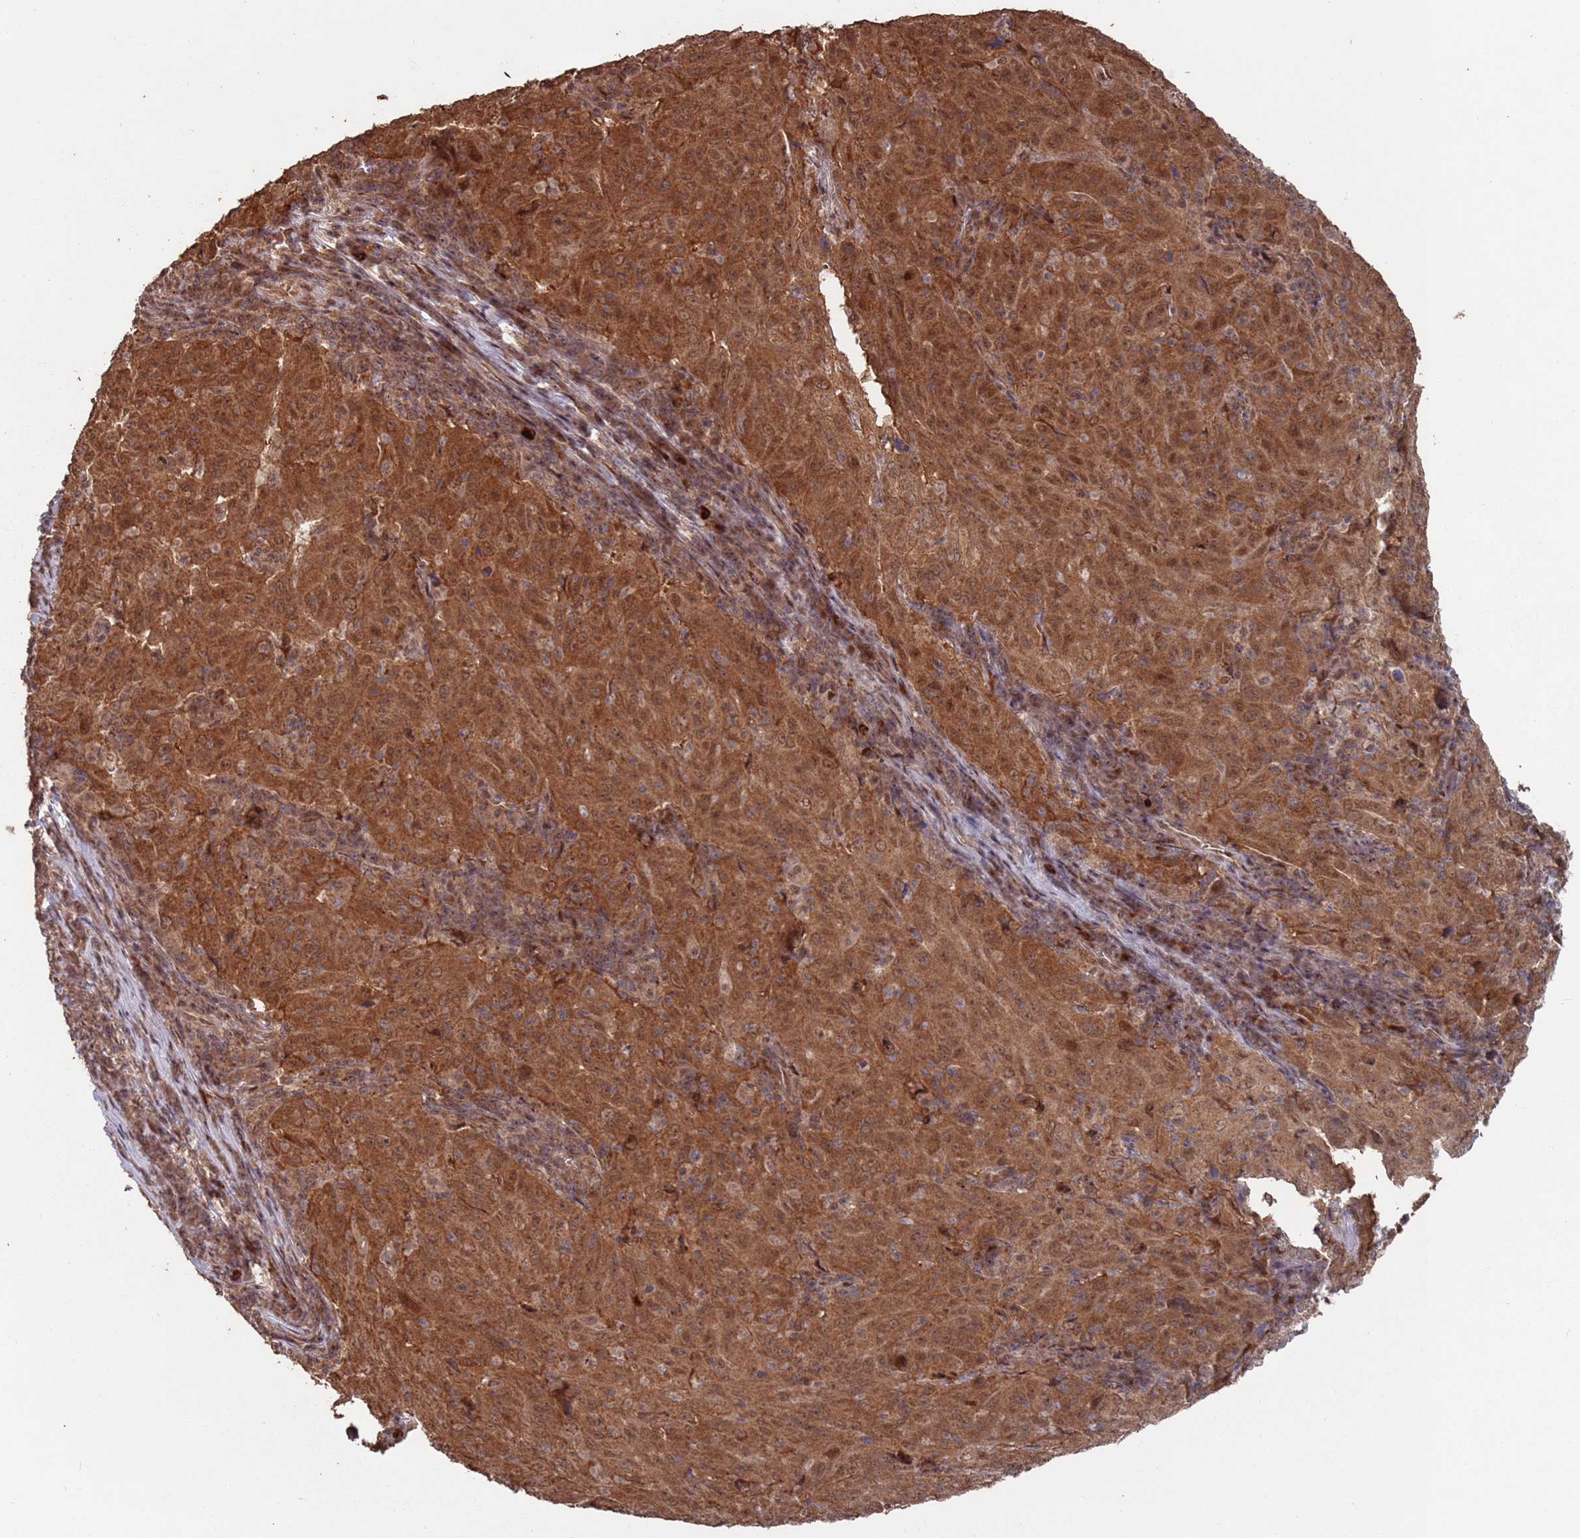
{"staining": {"intensity": "moderate", "quantity": ">75%", "location": "cytoplasmic/membranous,nuclear"}, "tissue": "pancreatic cancer", "cell_type": "Tumor cells", "image_type": "cancer", "snomed": [{"axis": "morphology", "description": "Adenocarcinoma, NOS"}, {"axis": "topography", "description": "Pancreas"}], "caption": "About >75% of tumor cells in pancreatic cancer (adenocarcinoma) exhibit moderate cytoplasmic/membranous and nuclear protein staining as visualized by brown immunohistochemical staining.", "gene": "PRR7", "patient": {"sex": "male", "age": 63}}